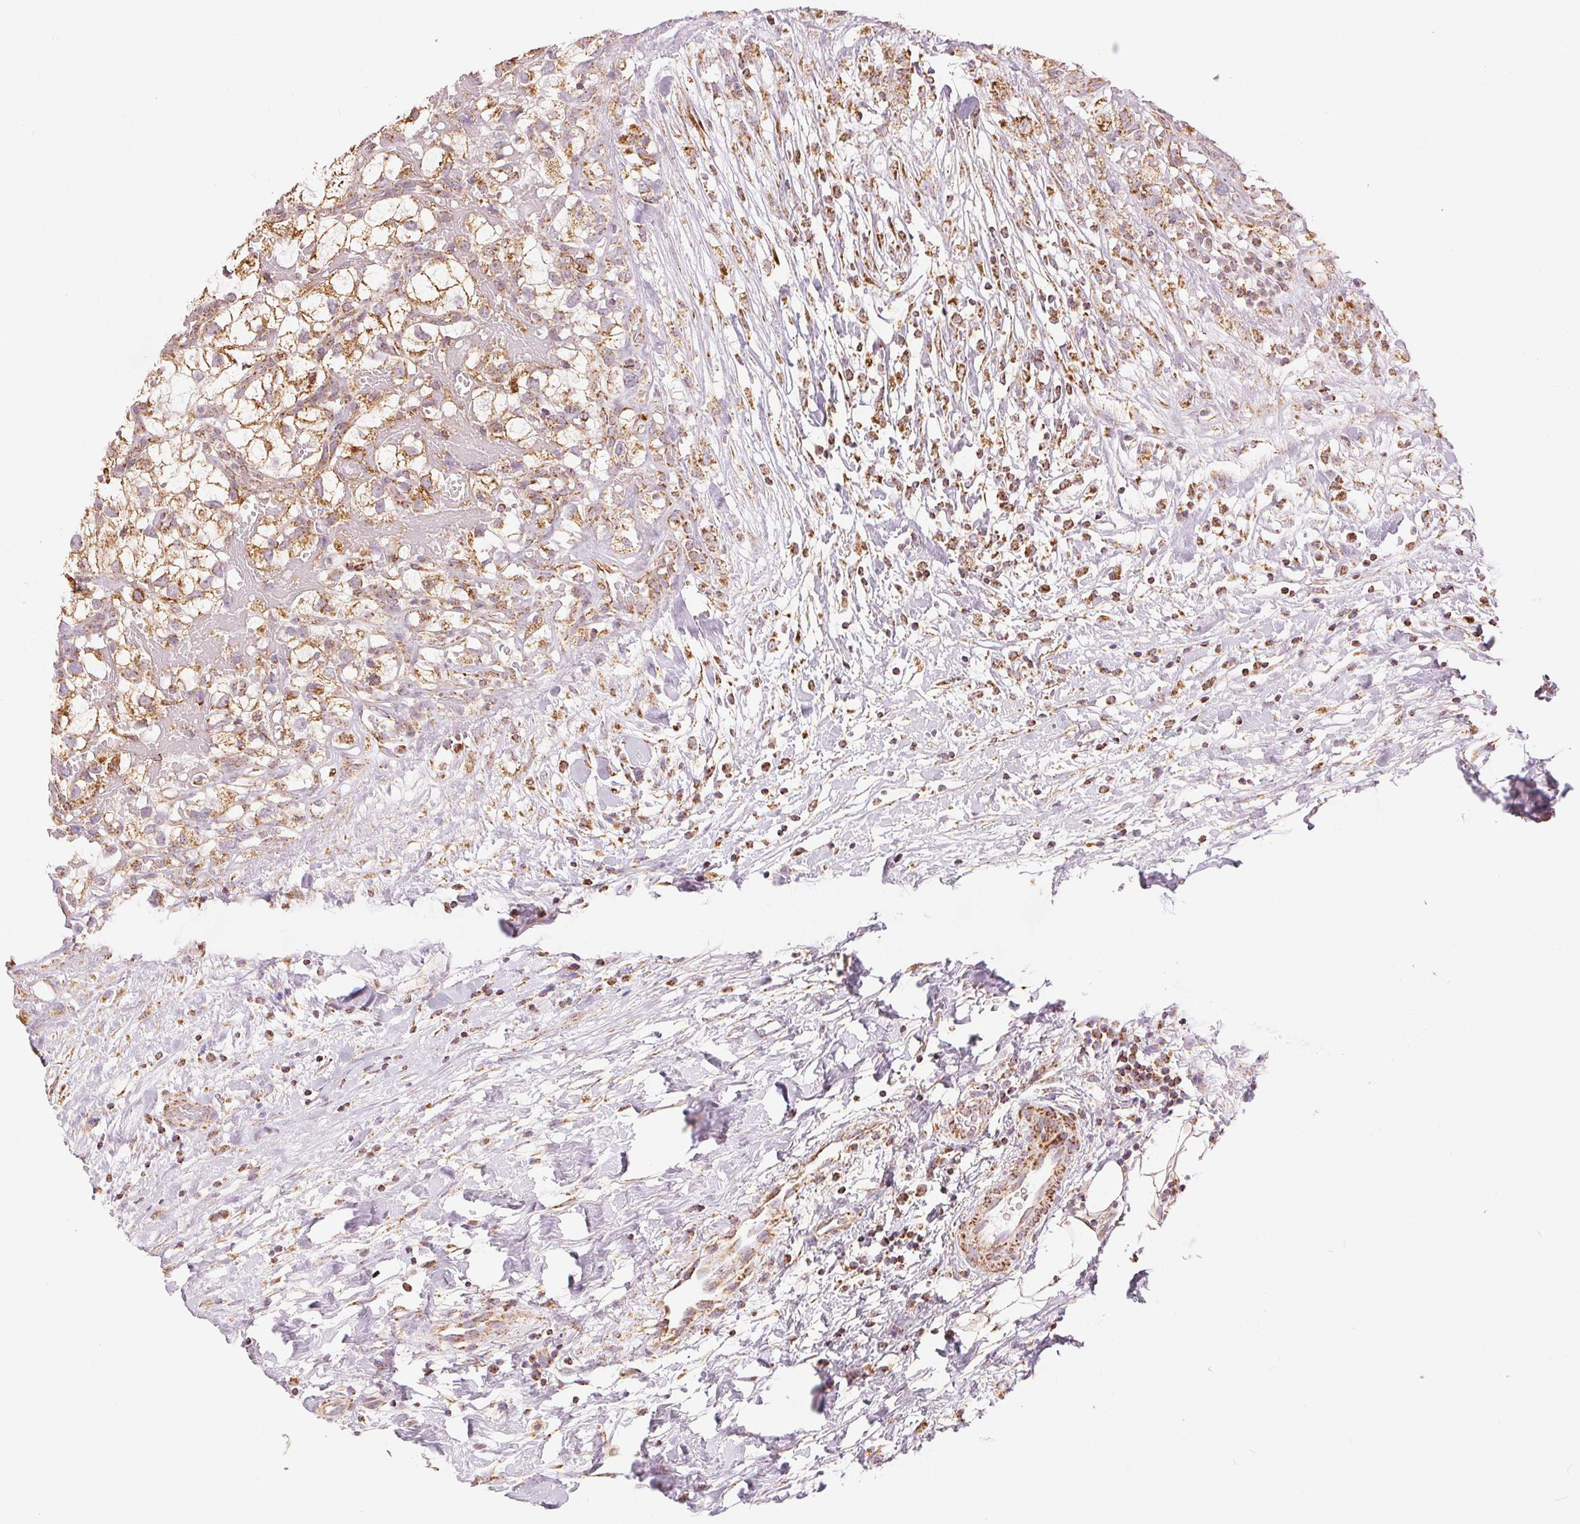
{"staining": {"intensity": "moderate", "quantity": "25%-75%", "location": "cytoplasmic/membranous"}, "tissue": "renal cancer", "cell_type": "Tumor cells", "image_type": "cancer", "snomed": [{"axis": "morphology", "description": "Adenocarcinoma, NOS"}, {"axis": "topography", "description": "Kidney"}], "caption": "This is a histology image of IHC staining of renal cancer, which shows moderate expression in the cytoplasmic/membranous of tumor cells.", "gene": "SDHB", "patient": {"sex": "male", "age": 59}}